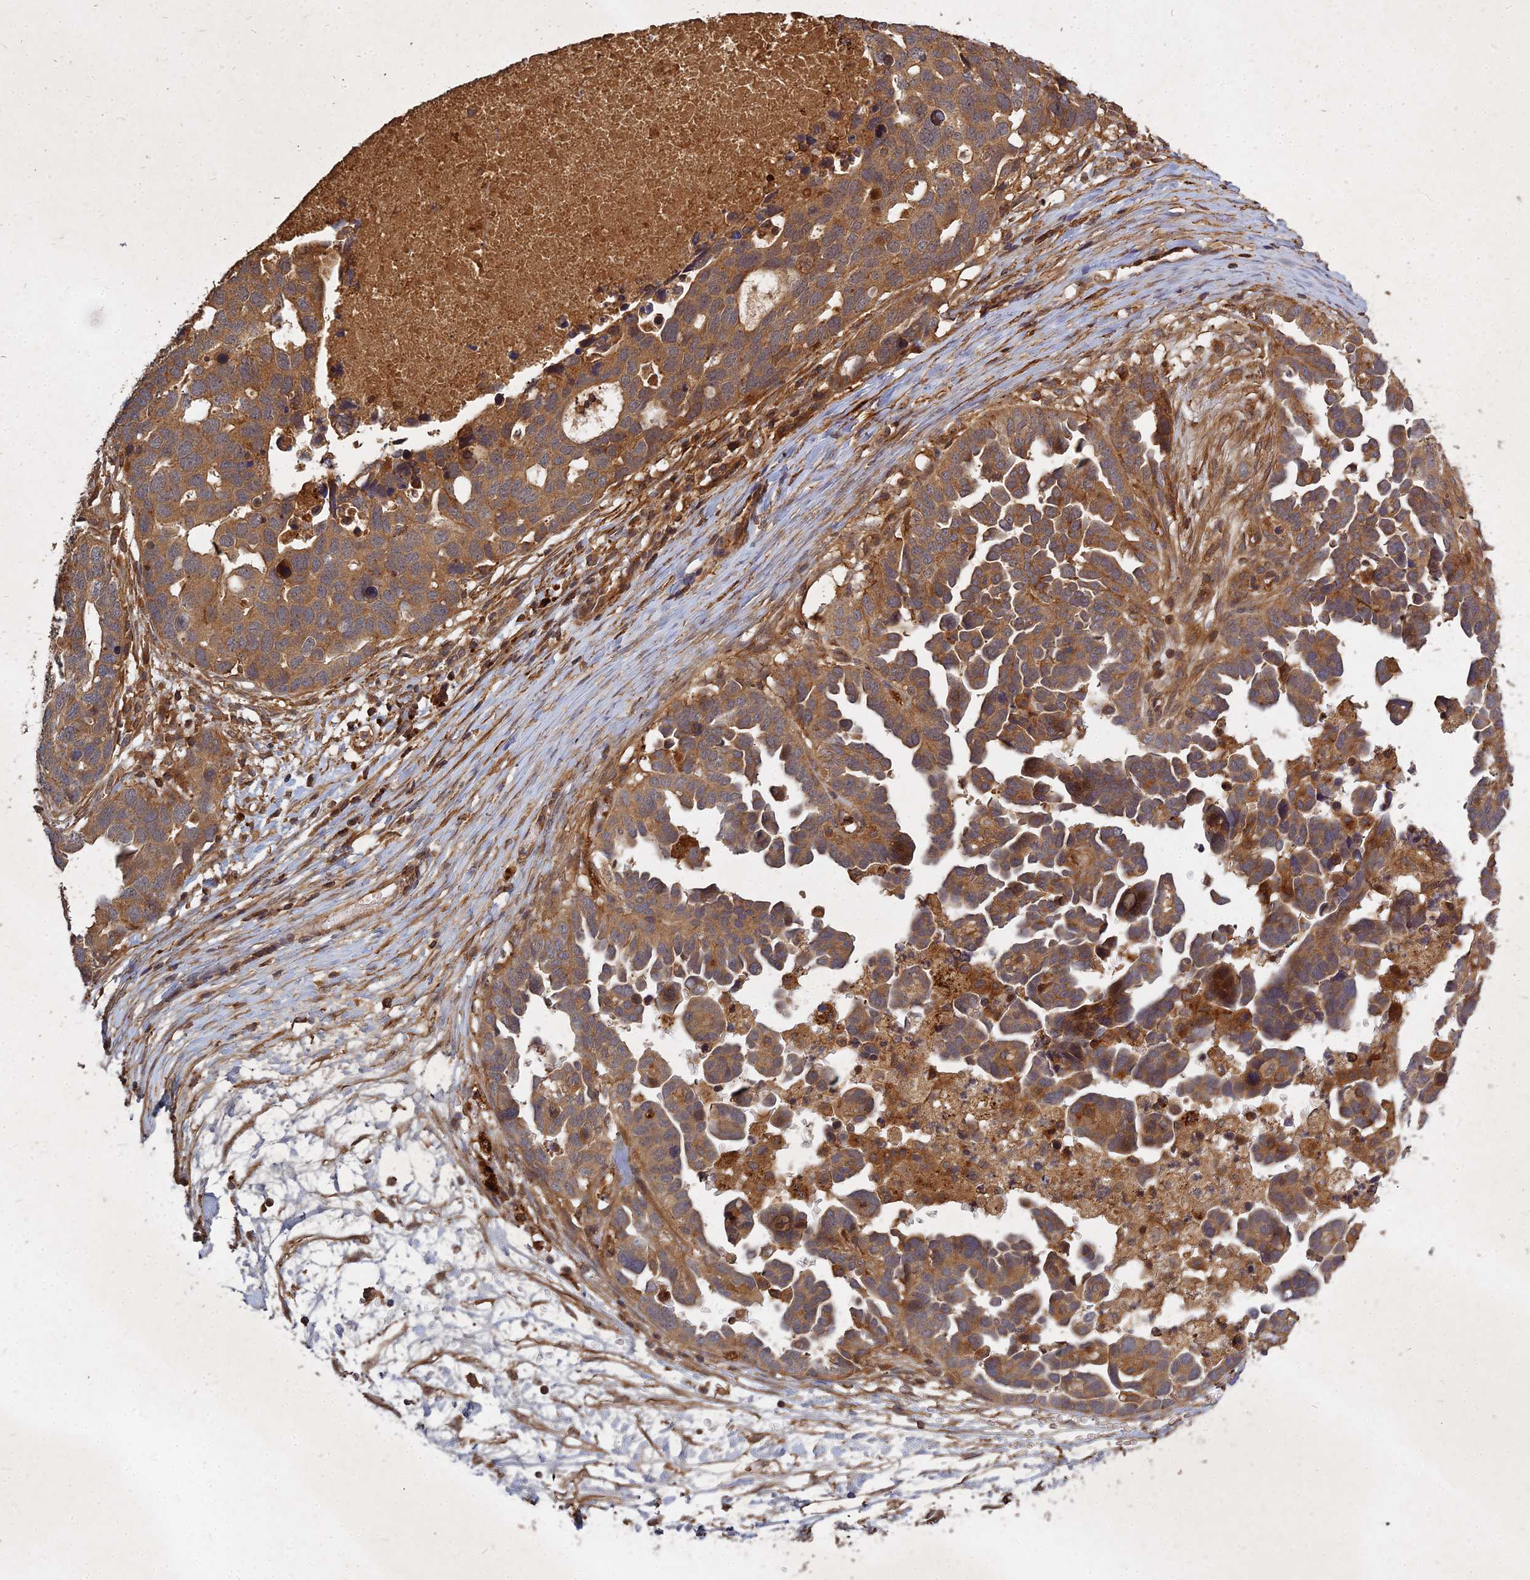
{"staining": {"intensity": "moderate", "quantity": ">75%", "location": "cytoplasmic/membranous"}, "tissue": "ovarian cancer", "cell_type": "Tumor cells", "image_type": "cancer", "snomed": [{"axis": "morphology", "description": "Cystadenocarcinoma, serous, NOS"}, {"axis": "topography", "description": "Ovary"}], "caption": "Tumor cells exhibit medium levels of moderate cytoplasmic/membranous positivity in about >75% of cells in ovarian cancer (serous cystadenocarcinoma).", "gene": "UBE2W", "patient": {"sex": "female", "age": 54}}